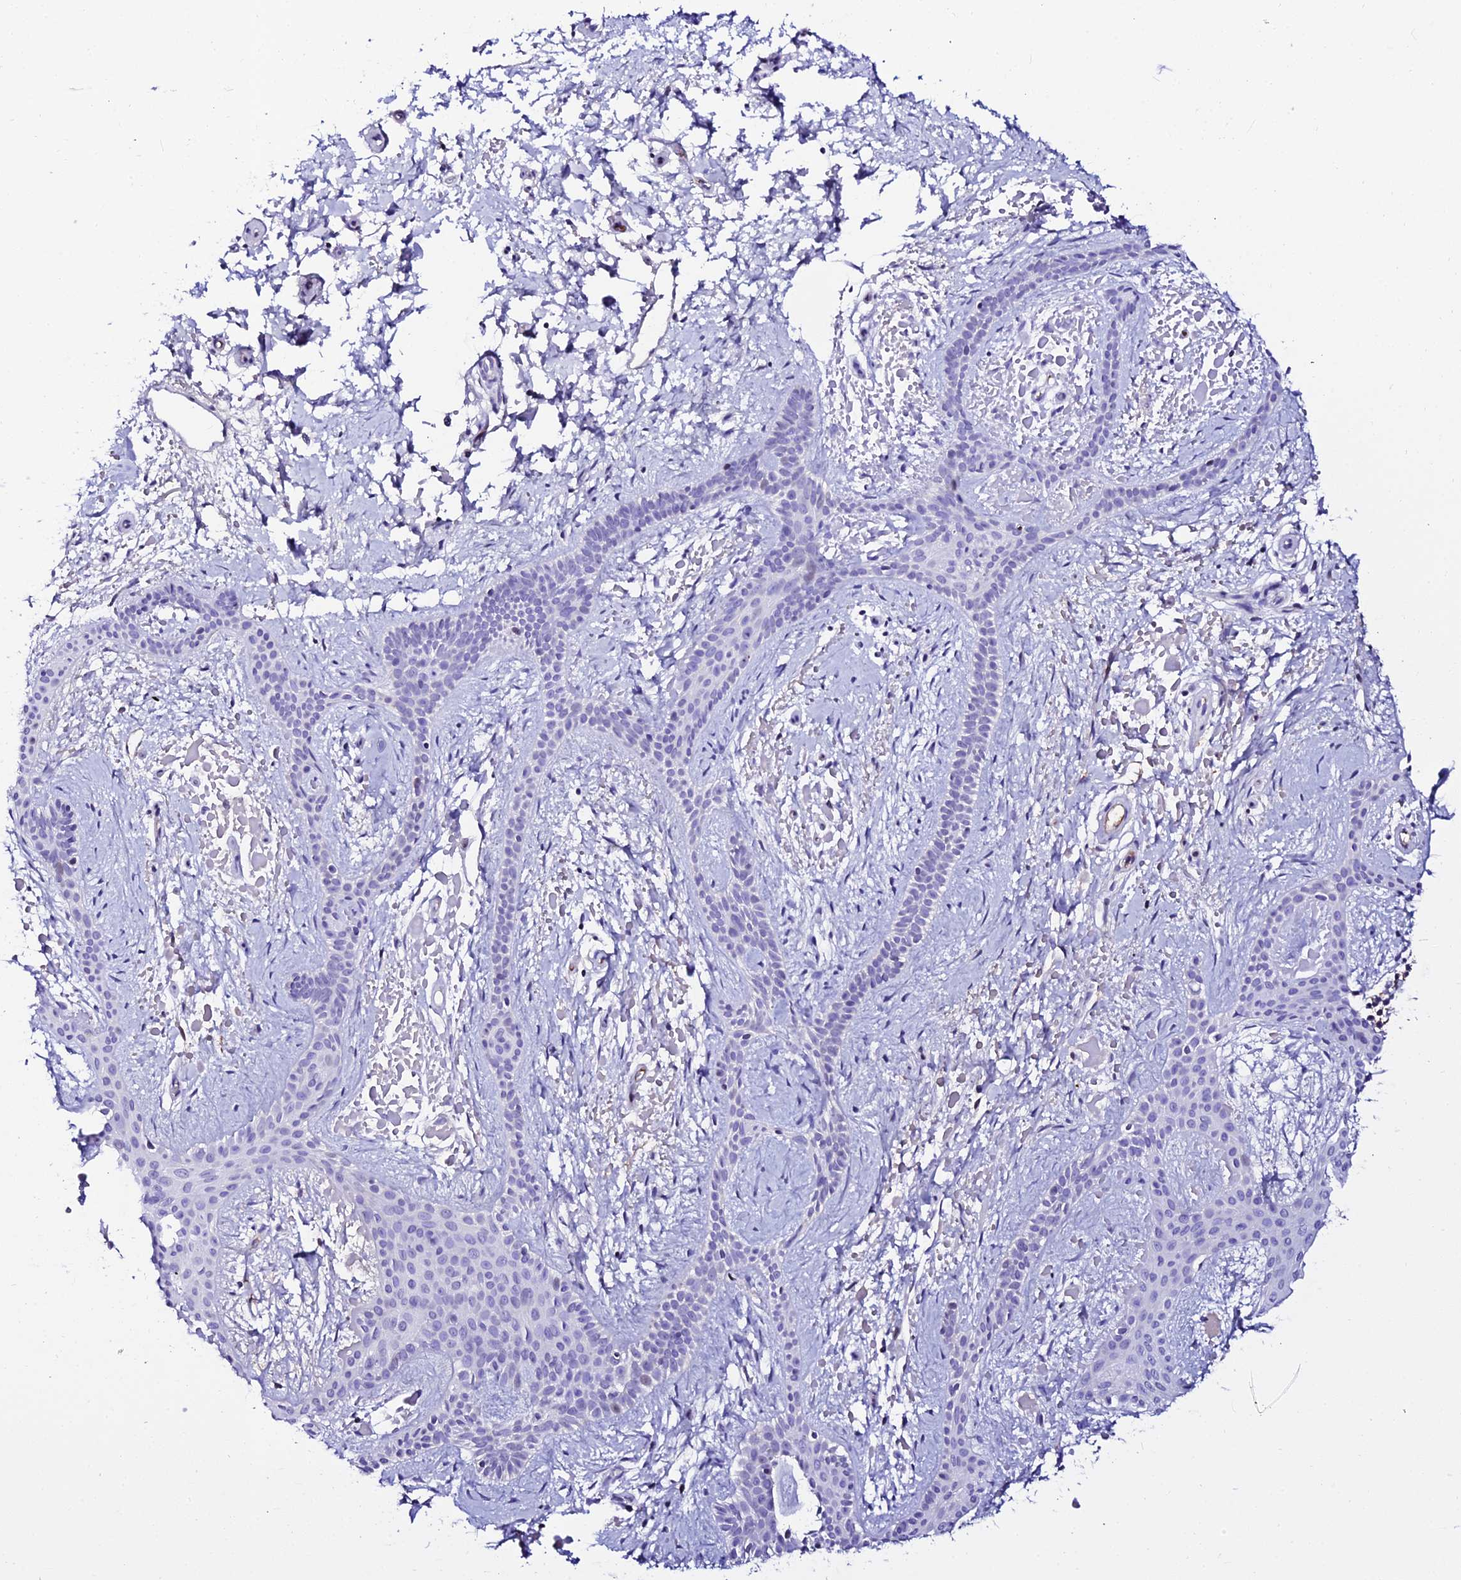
{"staining": {"intensity": "negative", "quantity": "none", "location": "none"}, "tissue": "skin cancer", "cell_type": "Tumor cells", "image_type": "cancer", "snomed": [{"axis": "morphology", "description": "Basal cell carcinoma"}, {"axis": "topography", "description": "Skin"}], "caption": "There is no significant expression in tumor cells of skin basal cell carcinoma.", "gene": "DEFB132", "patient": {"sex": "male", "age": 78}}